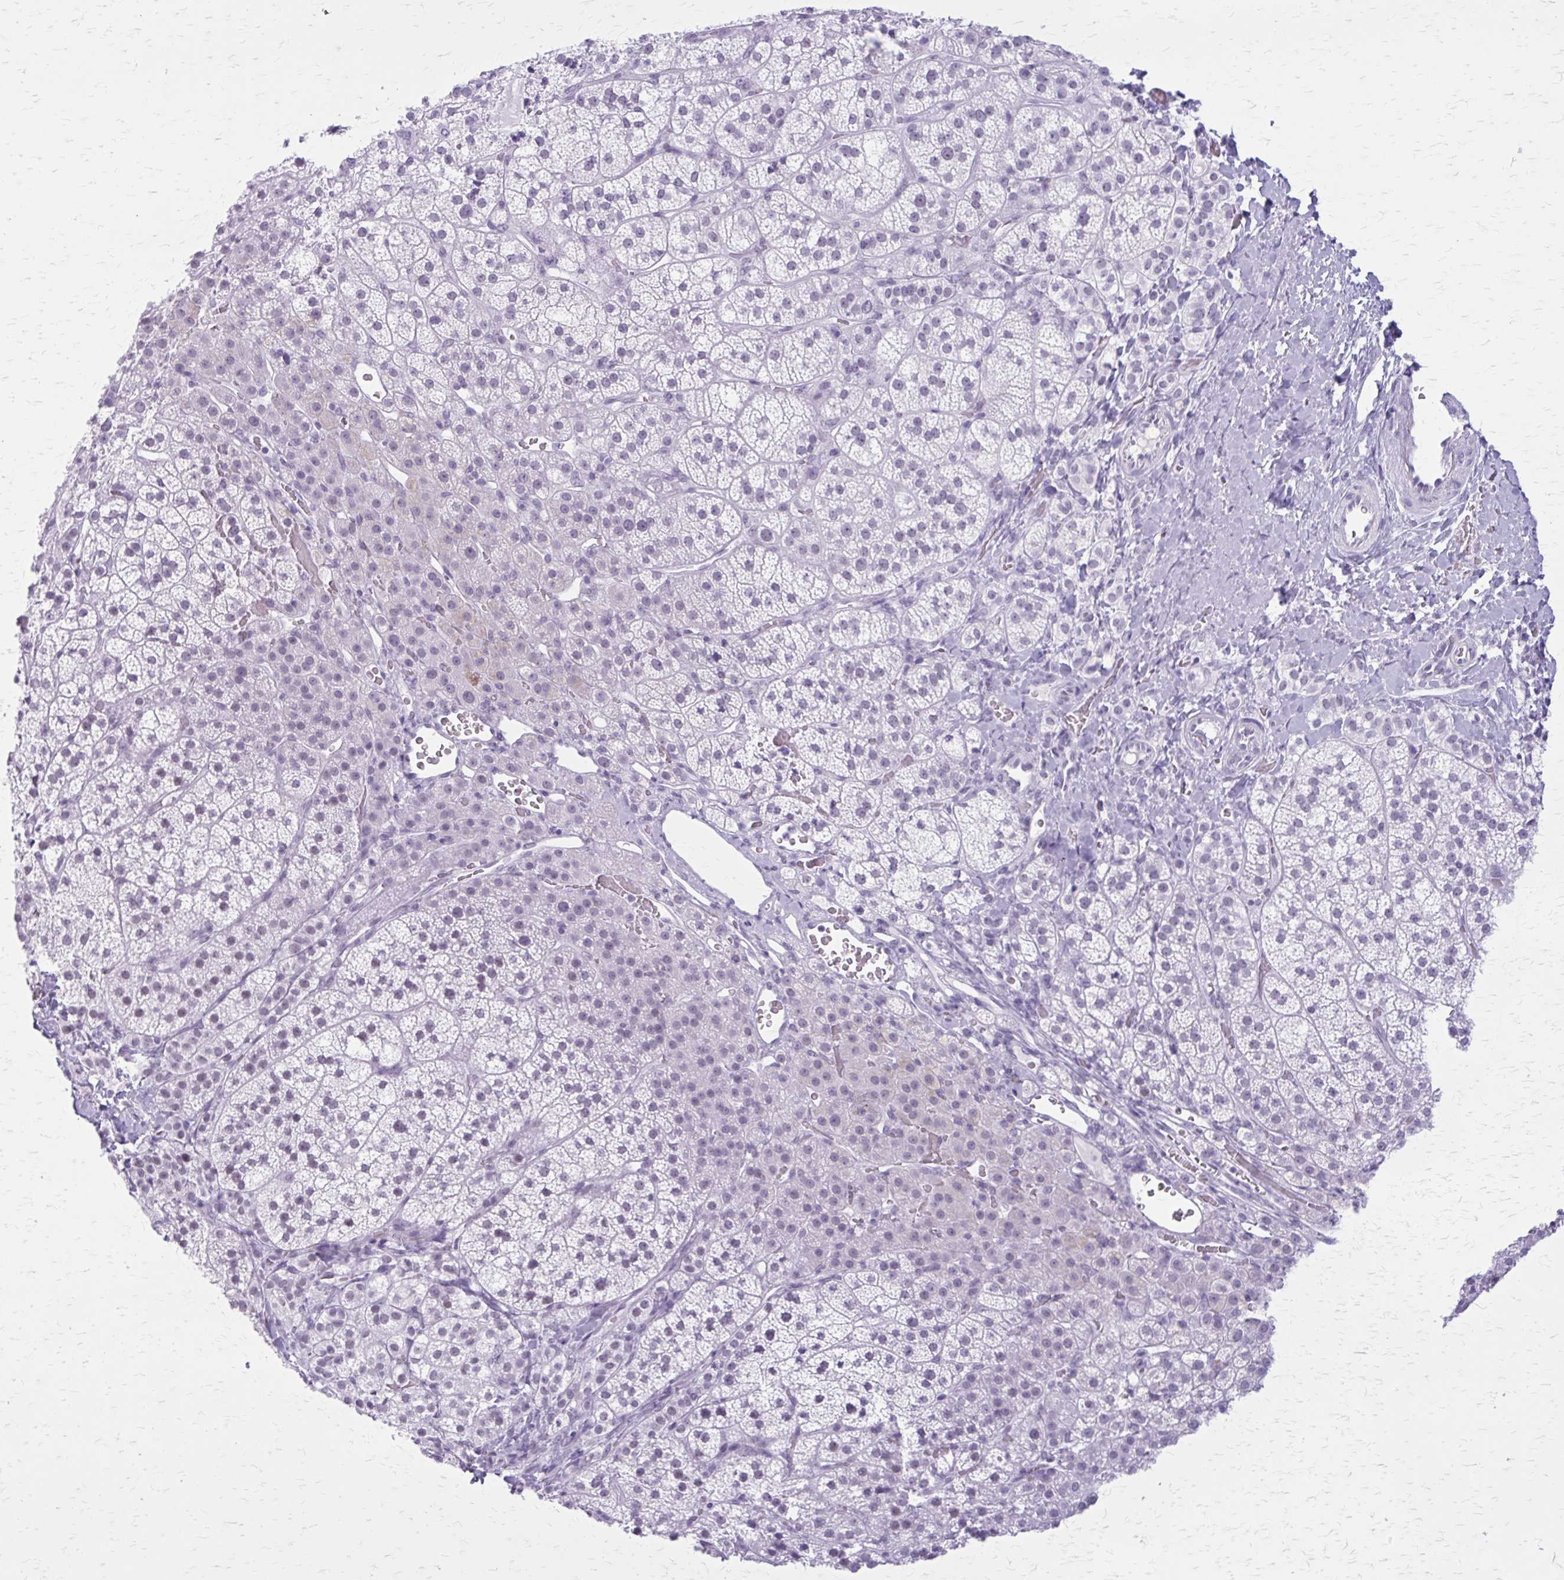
{"staining": {"intensity": "negative", "quantity": "none", "location": "none"}, "tissue": "adrenal gland", "cell_type": "Glandular cells", "image_type": "normal", "snomed": [{"axis": "morphology", "description": "Normal tissue, NOS"}, {"axis": "topography", "description": "Adrenal gland"}], "caption": "Glandular cells show no significant protein staining in unremarkable adrenal gland. (DAB (3,3'-diaminobenzidine) immunohistochemistry with hematoxylin counter stain).", "gene": "GAD1", "patient": {"sex": "female", "age": 60}}